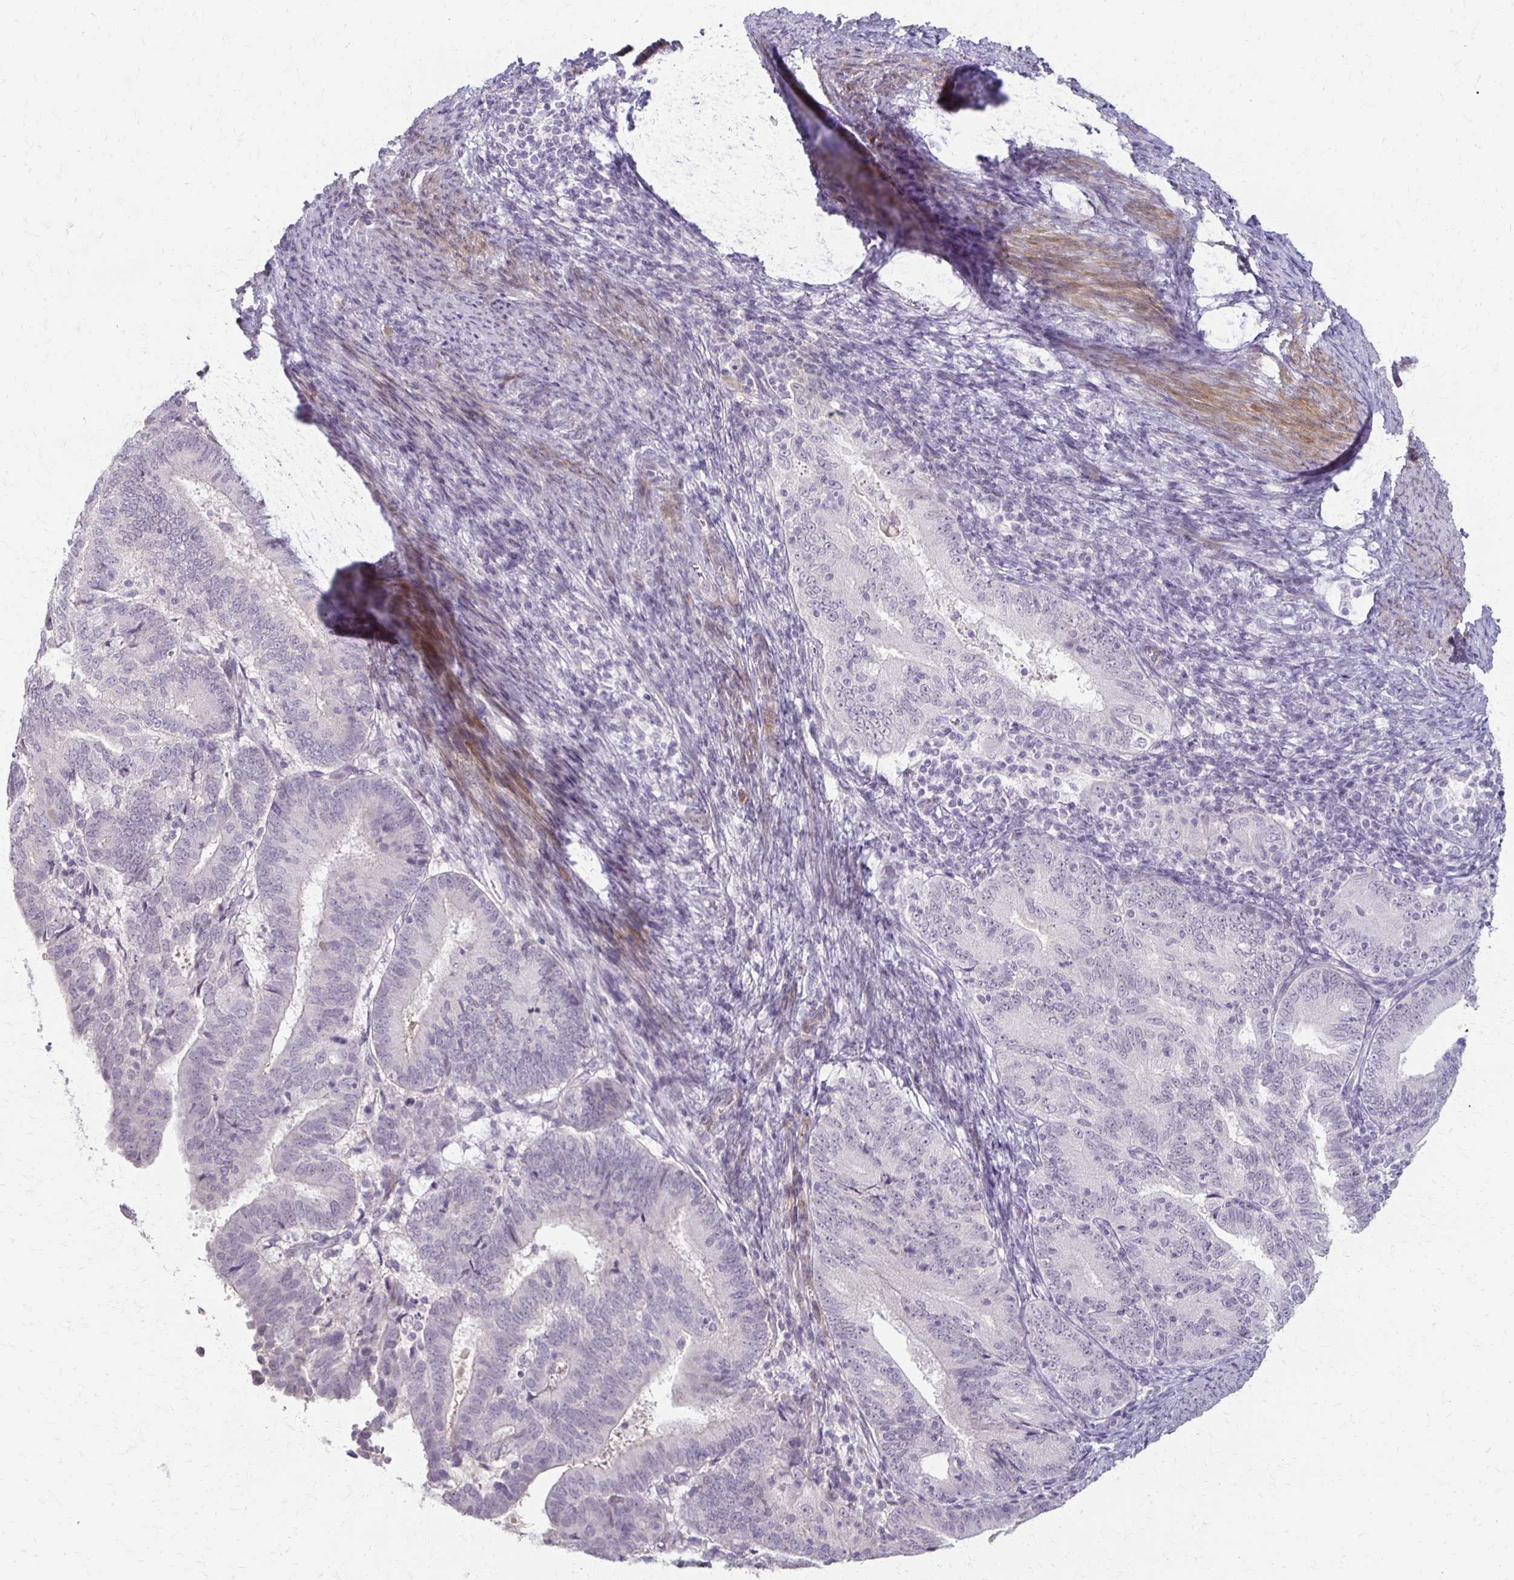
{"staining": {"intensity": "negative", "quantity": "none", "location": "none"}, "tissue": "endometrial cancer", "cell_type": "Tumor cells", "image_type": "cancer", "snomed": [{"axis": "morphology", "description": "Adenocarcinoma, NOS"}, {"axis": "topography", "description": "Endometrium"}], "caption": "Endometrial cancer (adenocarcinoma) was stained to show a protein in brown. There is no significant expression in tumor cells.", "gene": "FOXO4", "patient": {"sex": "female", "age": 70}}